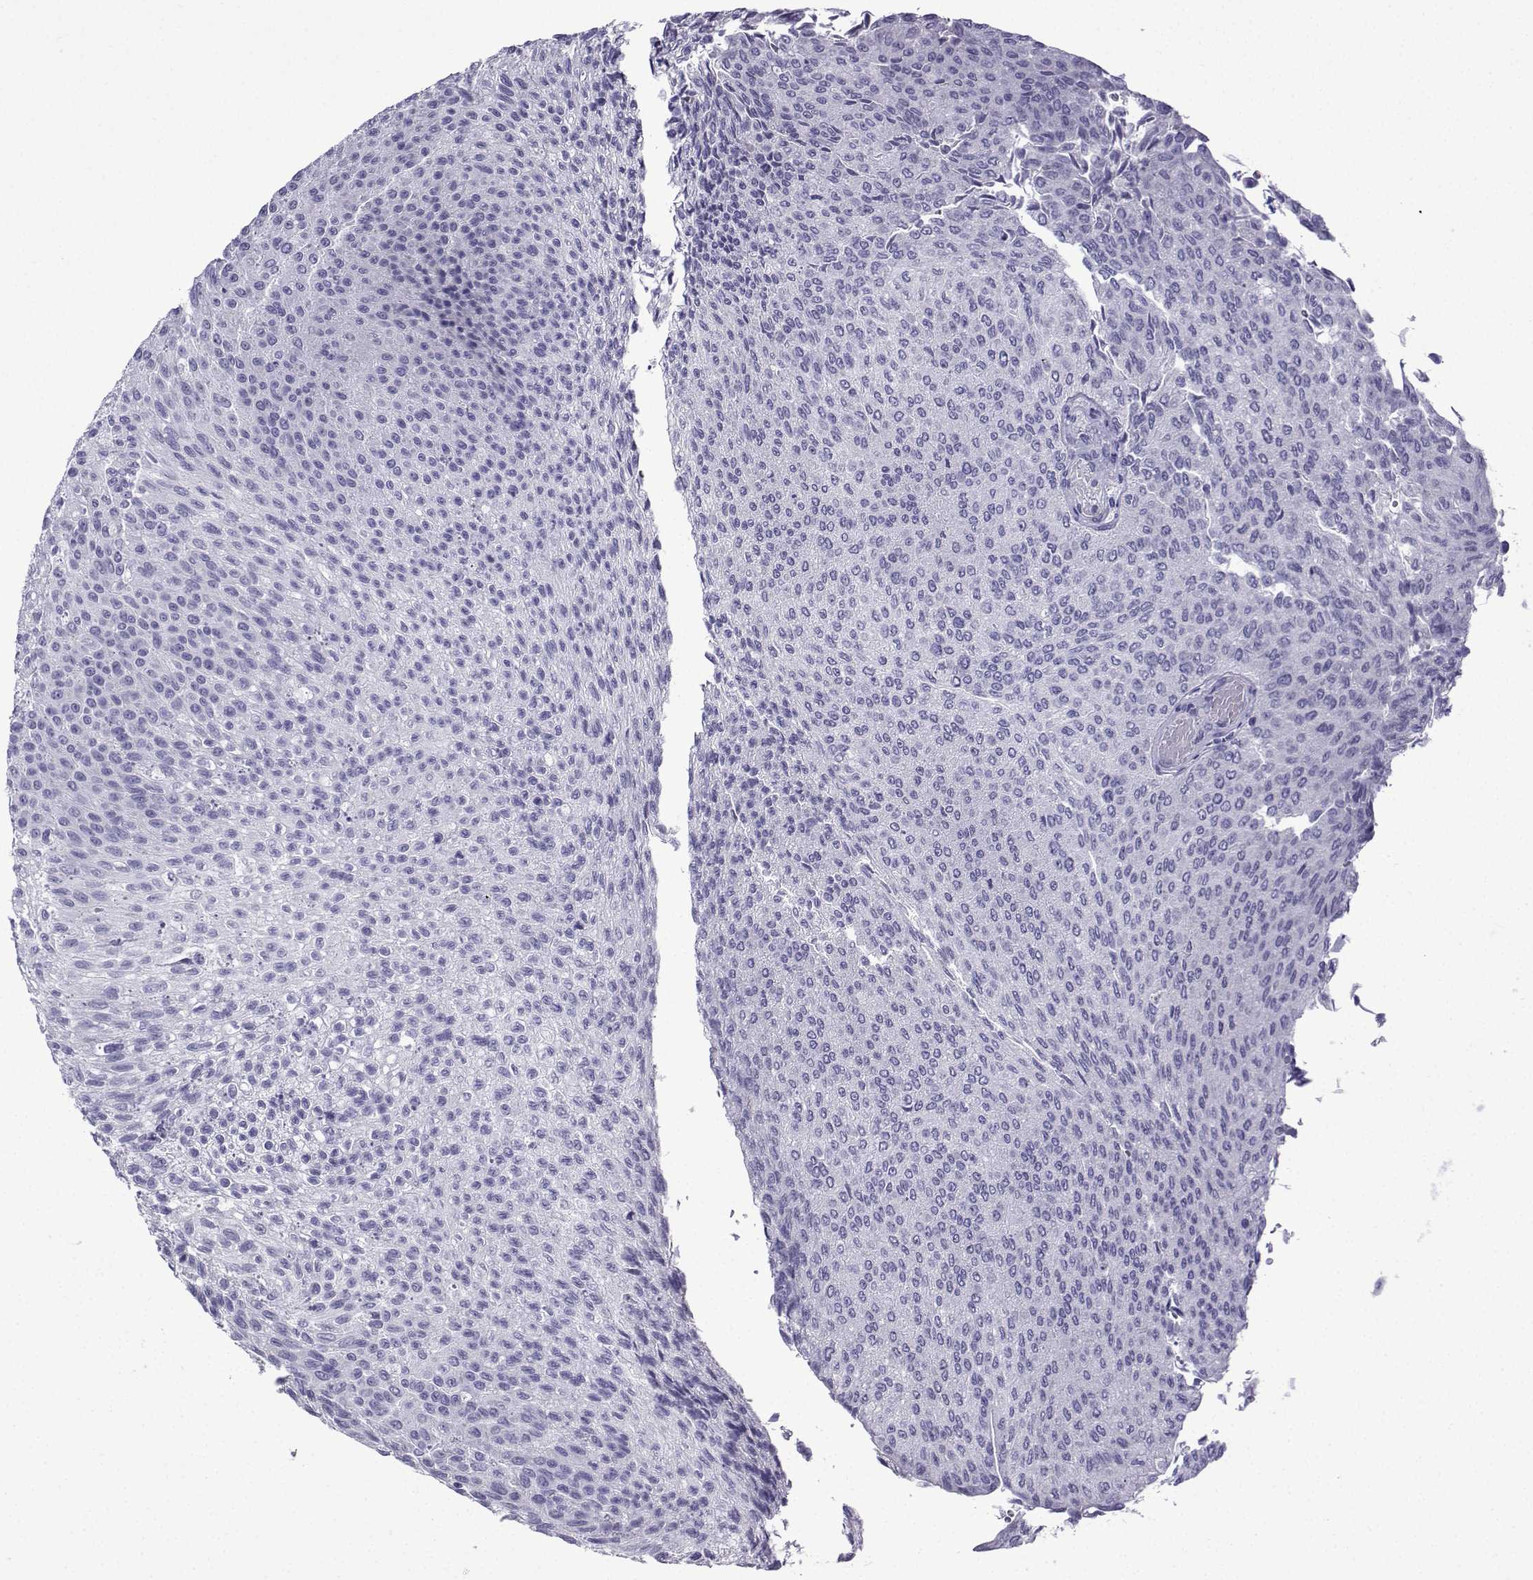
{"staining": {"intensity": "negative", "quantity": "none", "location": "none"}, "tissue": "urothelial cancer", "cell_type": "Tumor cells", "image_type": "cancer", "snomed": [{"axis": "morphology", "description": "Urothelial carcinoma, Low grade"}, {"axis": "topography", "description": "Ureter, NOS"}, {"axis": "topography", "description": "Urinary bladder"}], "caption": "The micrograph exhibits no significant staining in tumor cells of urothelial cancer.", "gene": "KCNF1", "patient": {"sex": "male", "age": 78}}